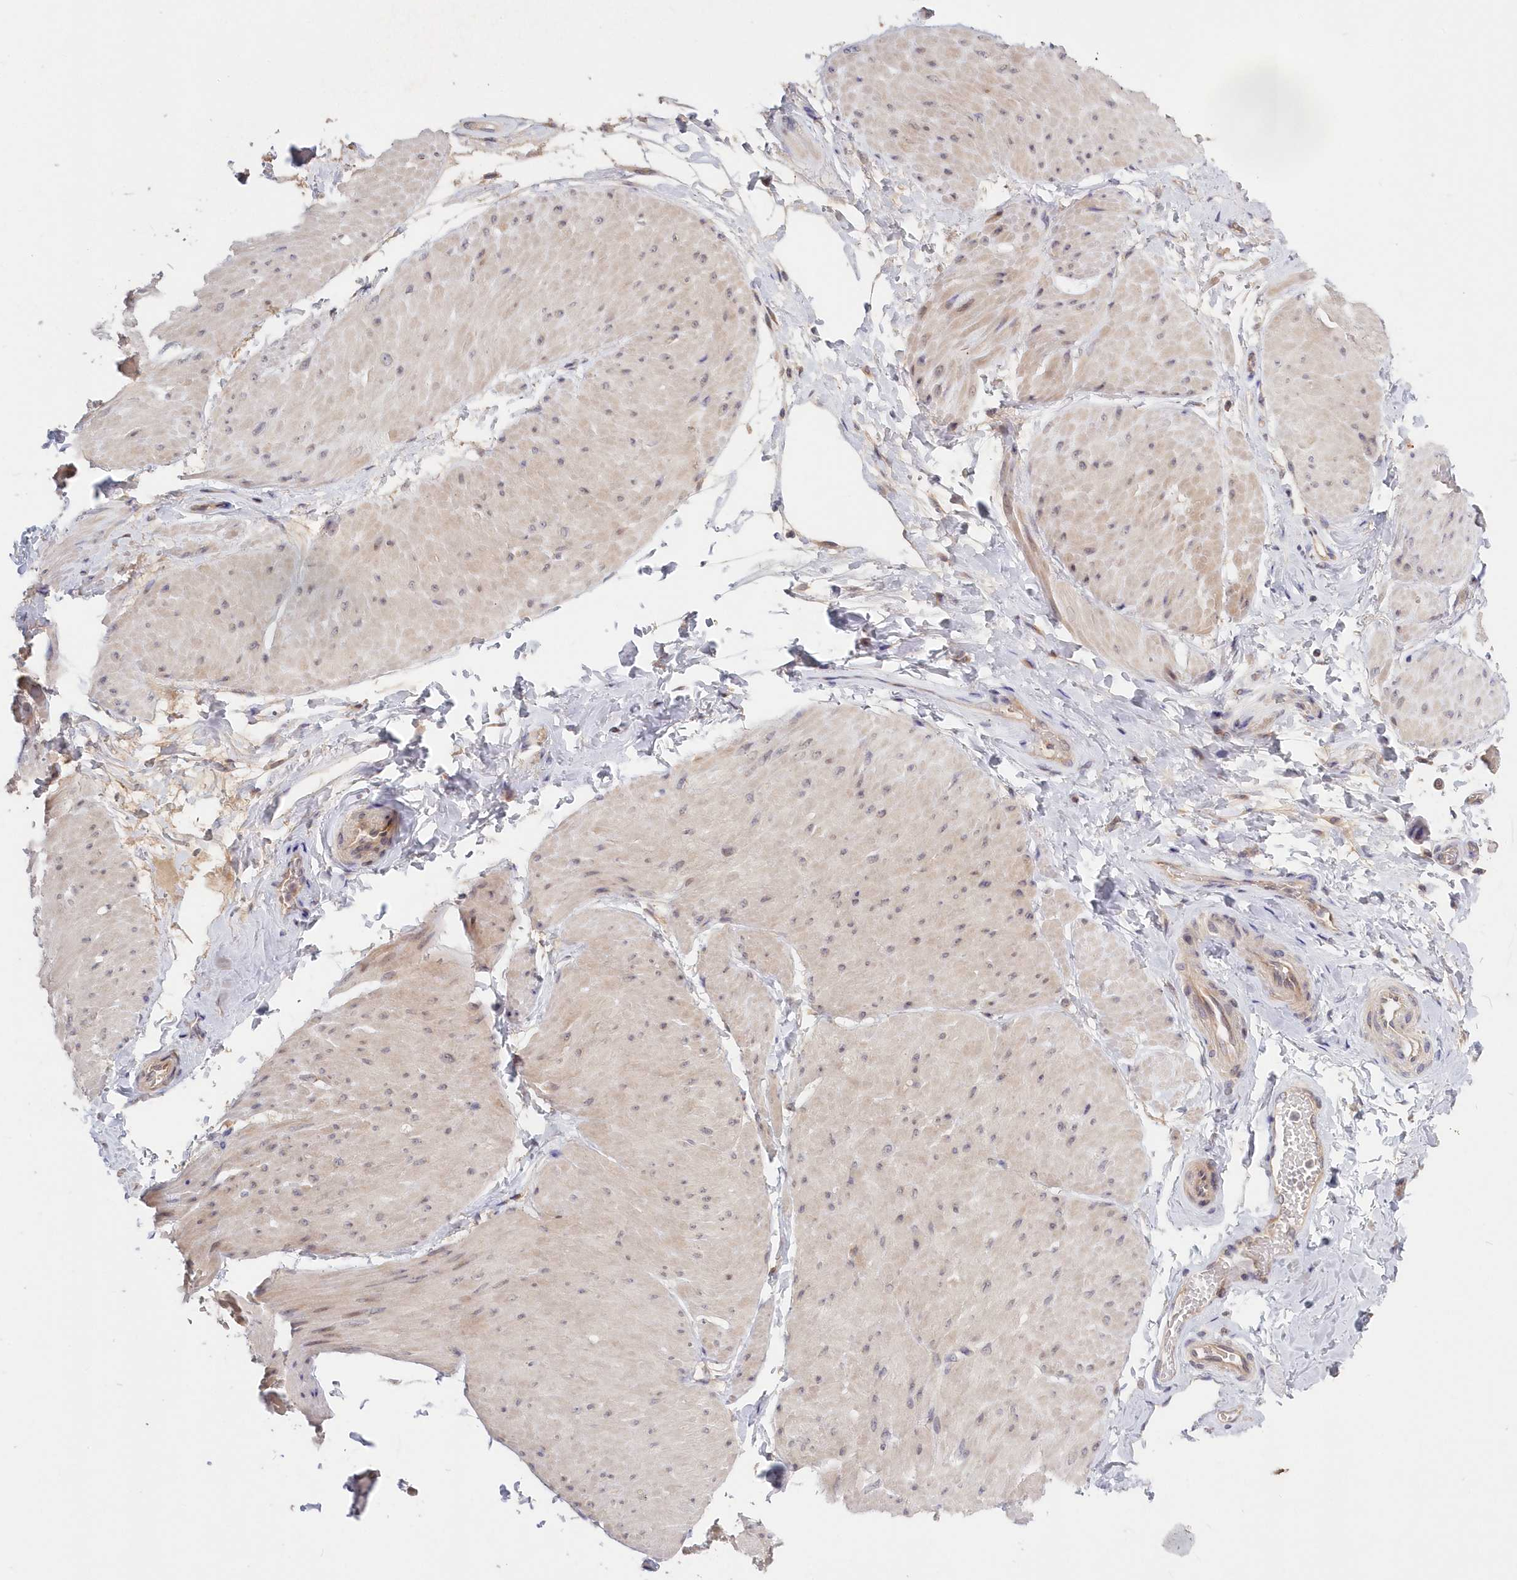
{"staining": {"intensity": "weak", "quantity": "<25%", "location": "nuclear"}, "tissue": "smooth muscle", "cell_type": "Smooth muscle cells", "image_type": "normal", "snomed": [{"axis": "morphology", "description": "Urothelial carcinoma, High grade"}, {"axis": "topography", "description": "Urinary bladder"}], "caption": "DAB (3,3'-diaminobenzidine) immunohistochemical staining of unremarkable human smooth muscle reveals no significant positivity in smooth muscle cells. (DAB immunohistochemistry (IHC) with hematoxylin counter stain).", "gene": "KATNA1", "patient": {"sex": "male", "age": 46}}